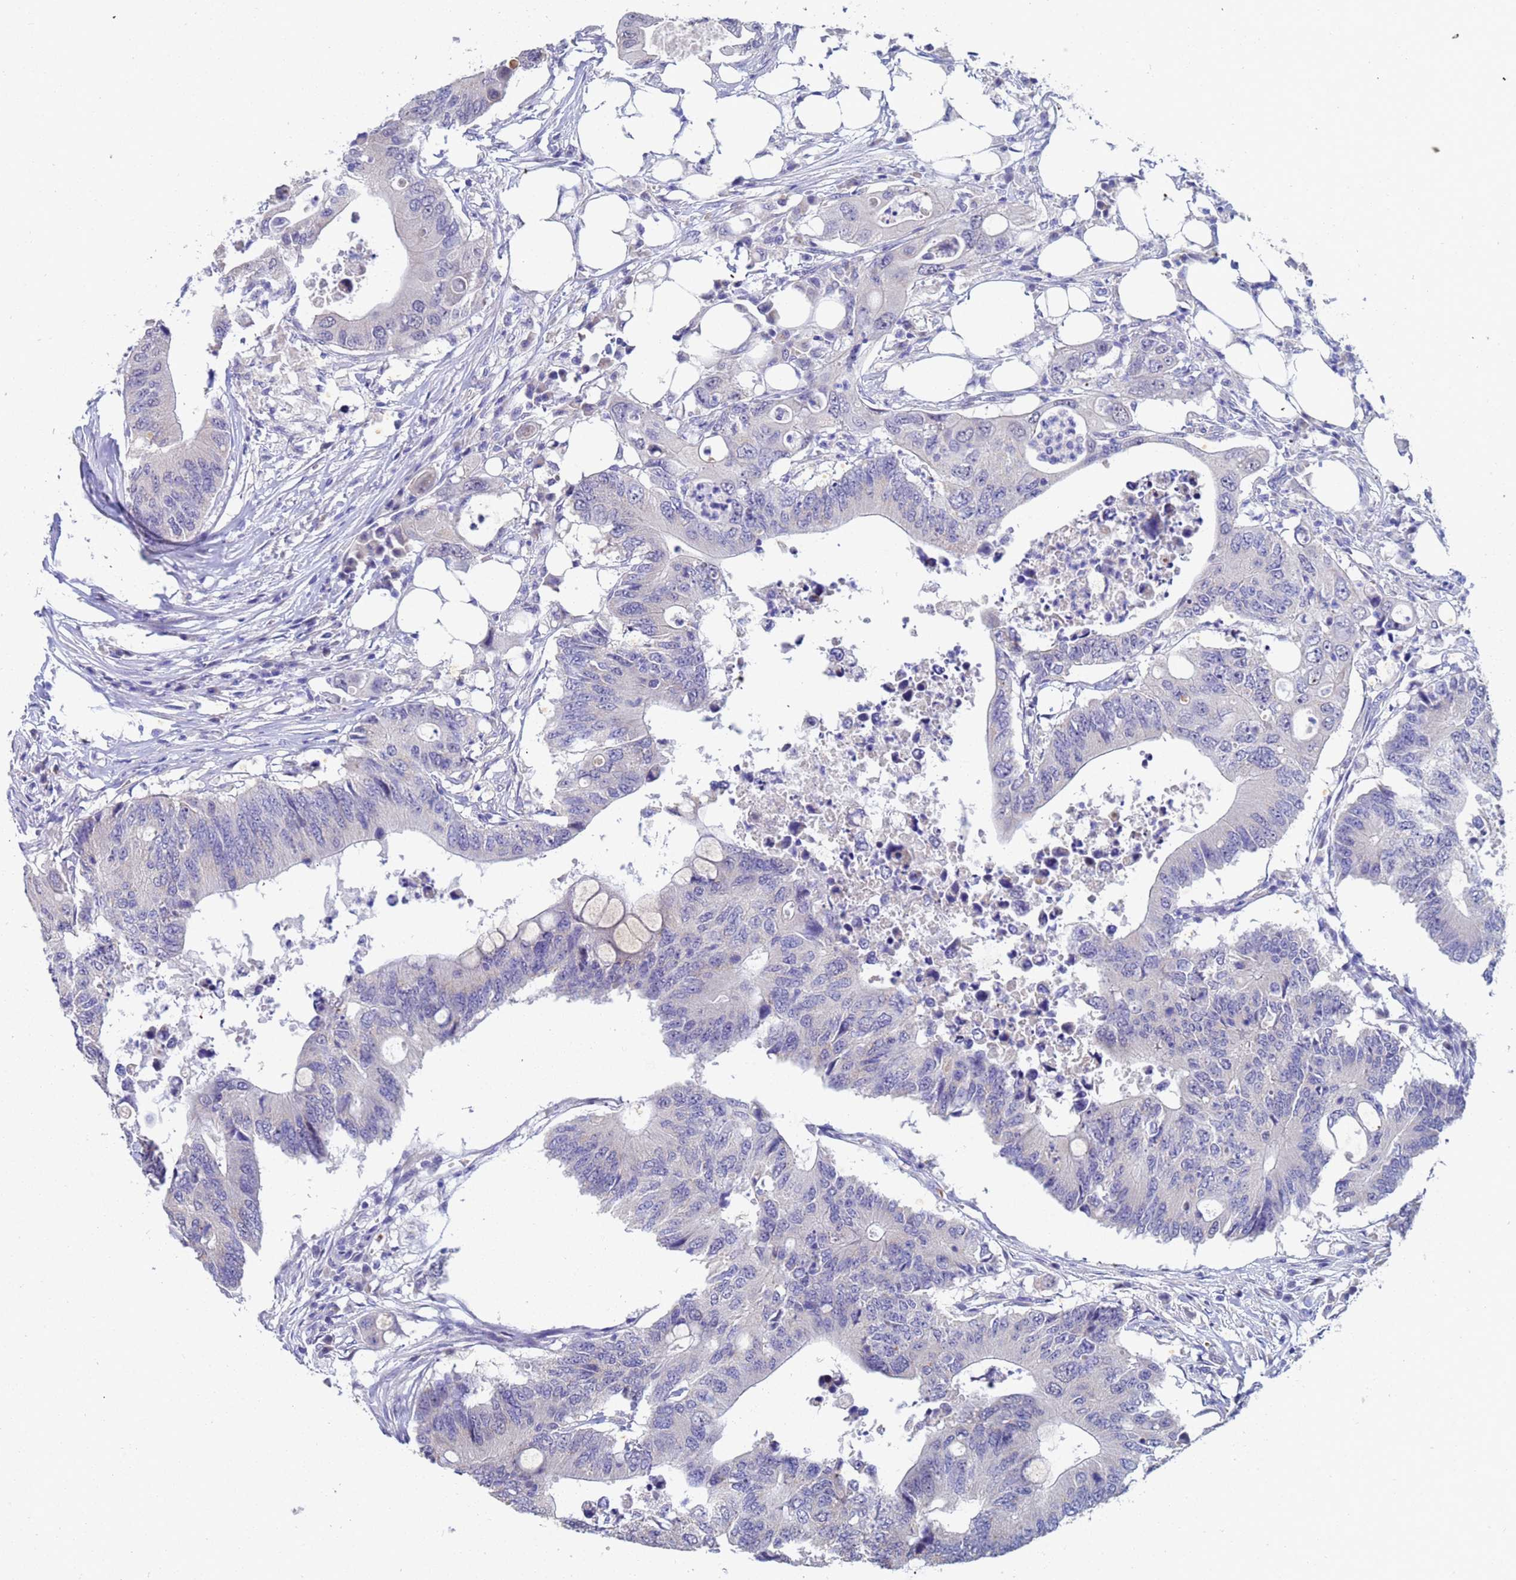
{"staining": {"intensity": "negative", "quantity": "none", "location": "none"}, "tissue": "colorectal cancer", "cell_type": "Tumor cells", "image_type": "cancer", "snomed": [{"axis": "morphology", "description": "Adenocarcinoma, NOS"}, {"axis": "topography", "description": "Colon"}], "caption": "An immunohistochemistry (IHC) photomicrograph of colorectal cancer (adenocarcinoma) is shown. There is no staining in tumor cells of colorectal cancer (adenocarcinoma).", "gene": "IHO1", "patient": {"sex": "male", "age": 71}}